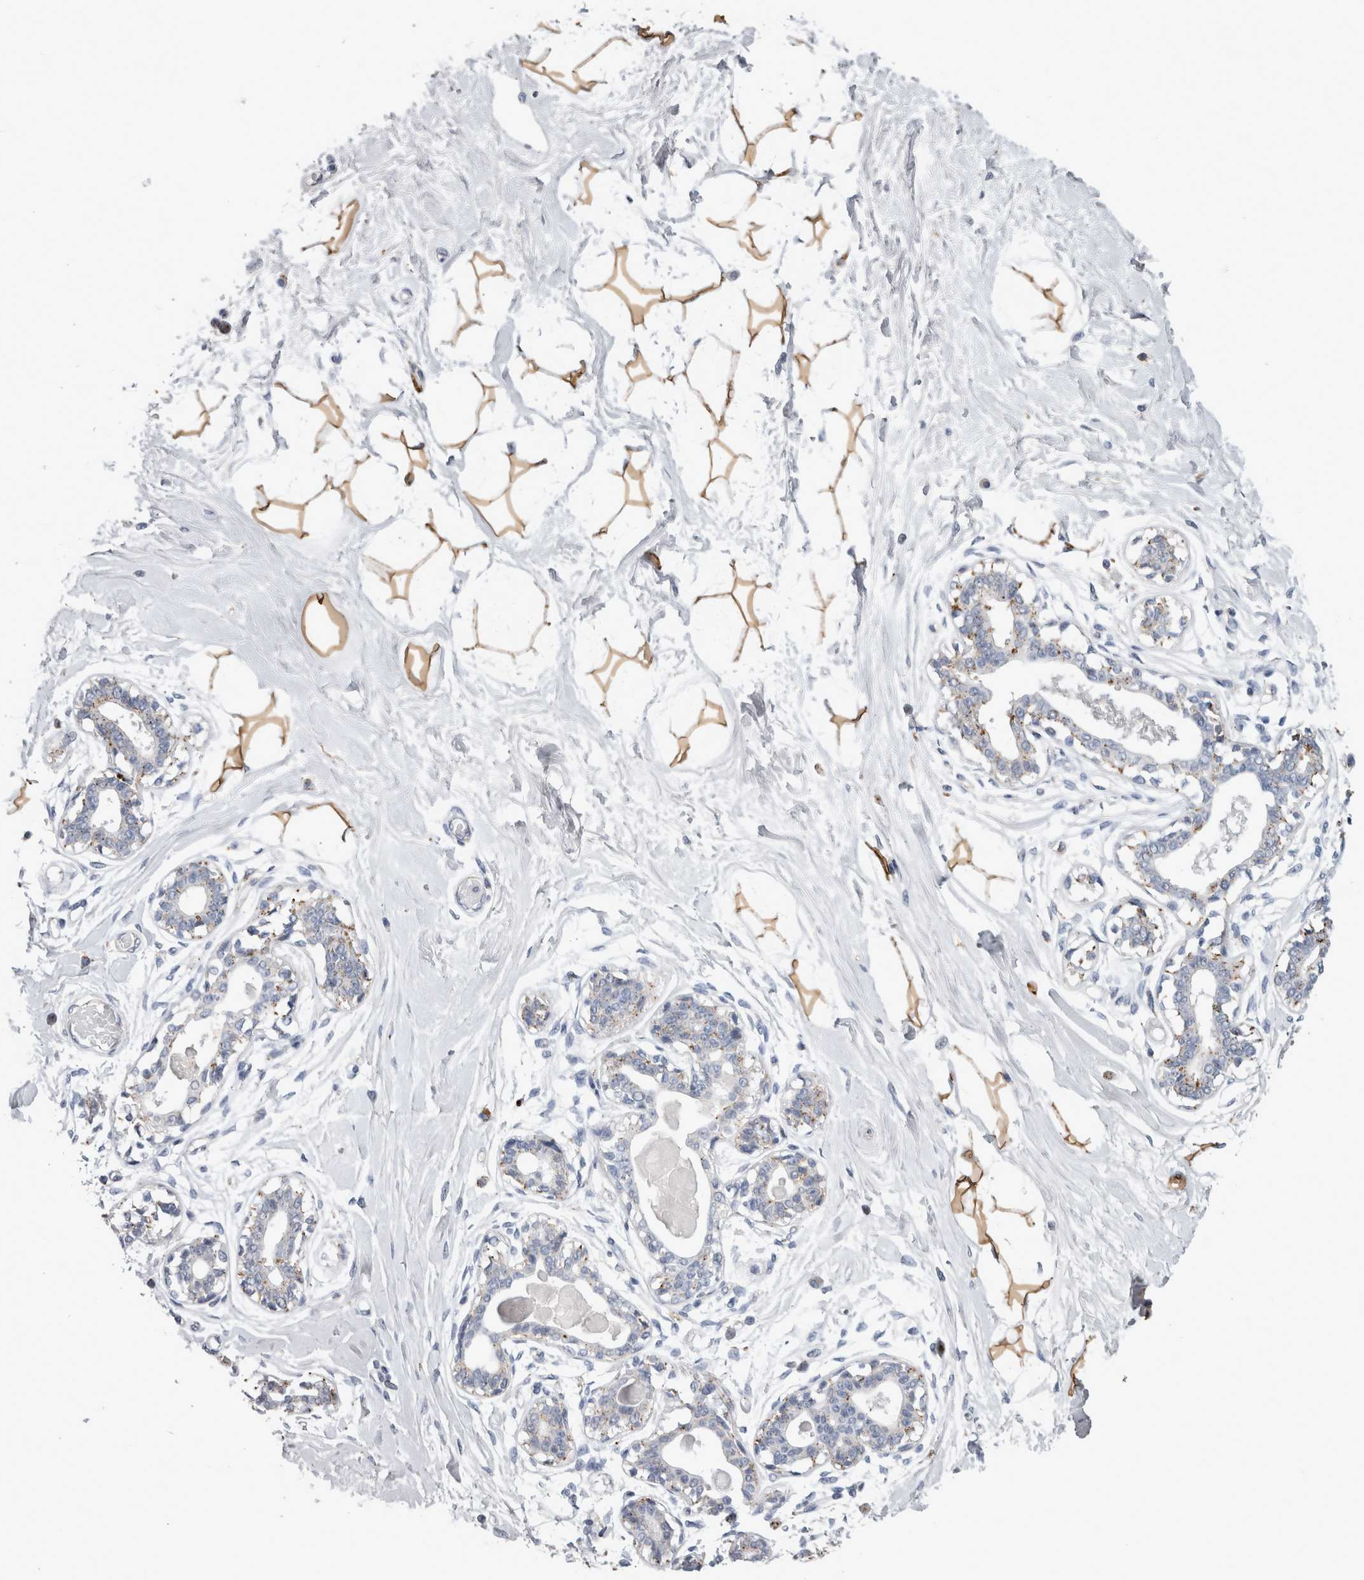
{"staining": {"intensity": "strong", "quantity": ">75%", "location": "cytoplasmic/membranous"}, "tissue": "breast", "cell_type": "Adipocytes", "image_type": "normal", "snomed": [{"axis": "morphology", "description": "Normal tissue, NOS"}, {"axis": "topography", "description": "Breast"}], "caption": "Protein expression analysis of normal breast reveals strong cytoplasmic/membranous expression in about >75% of adipocytes.", "gene": "DPP7", "patient": {"sex": "female", "age": 45}}